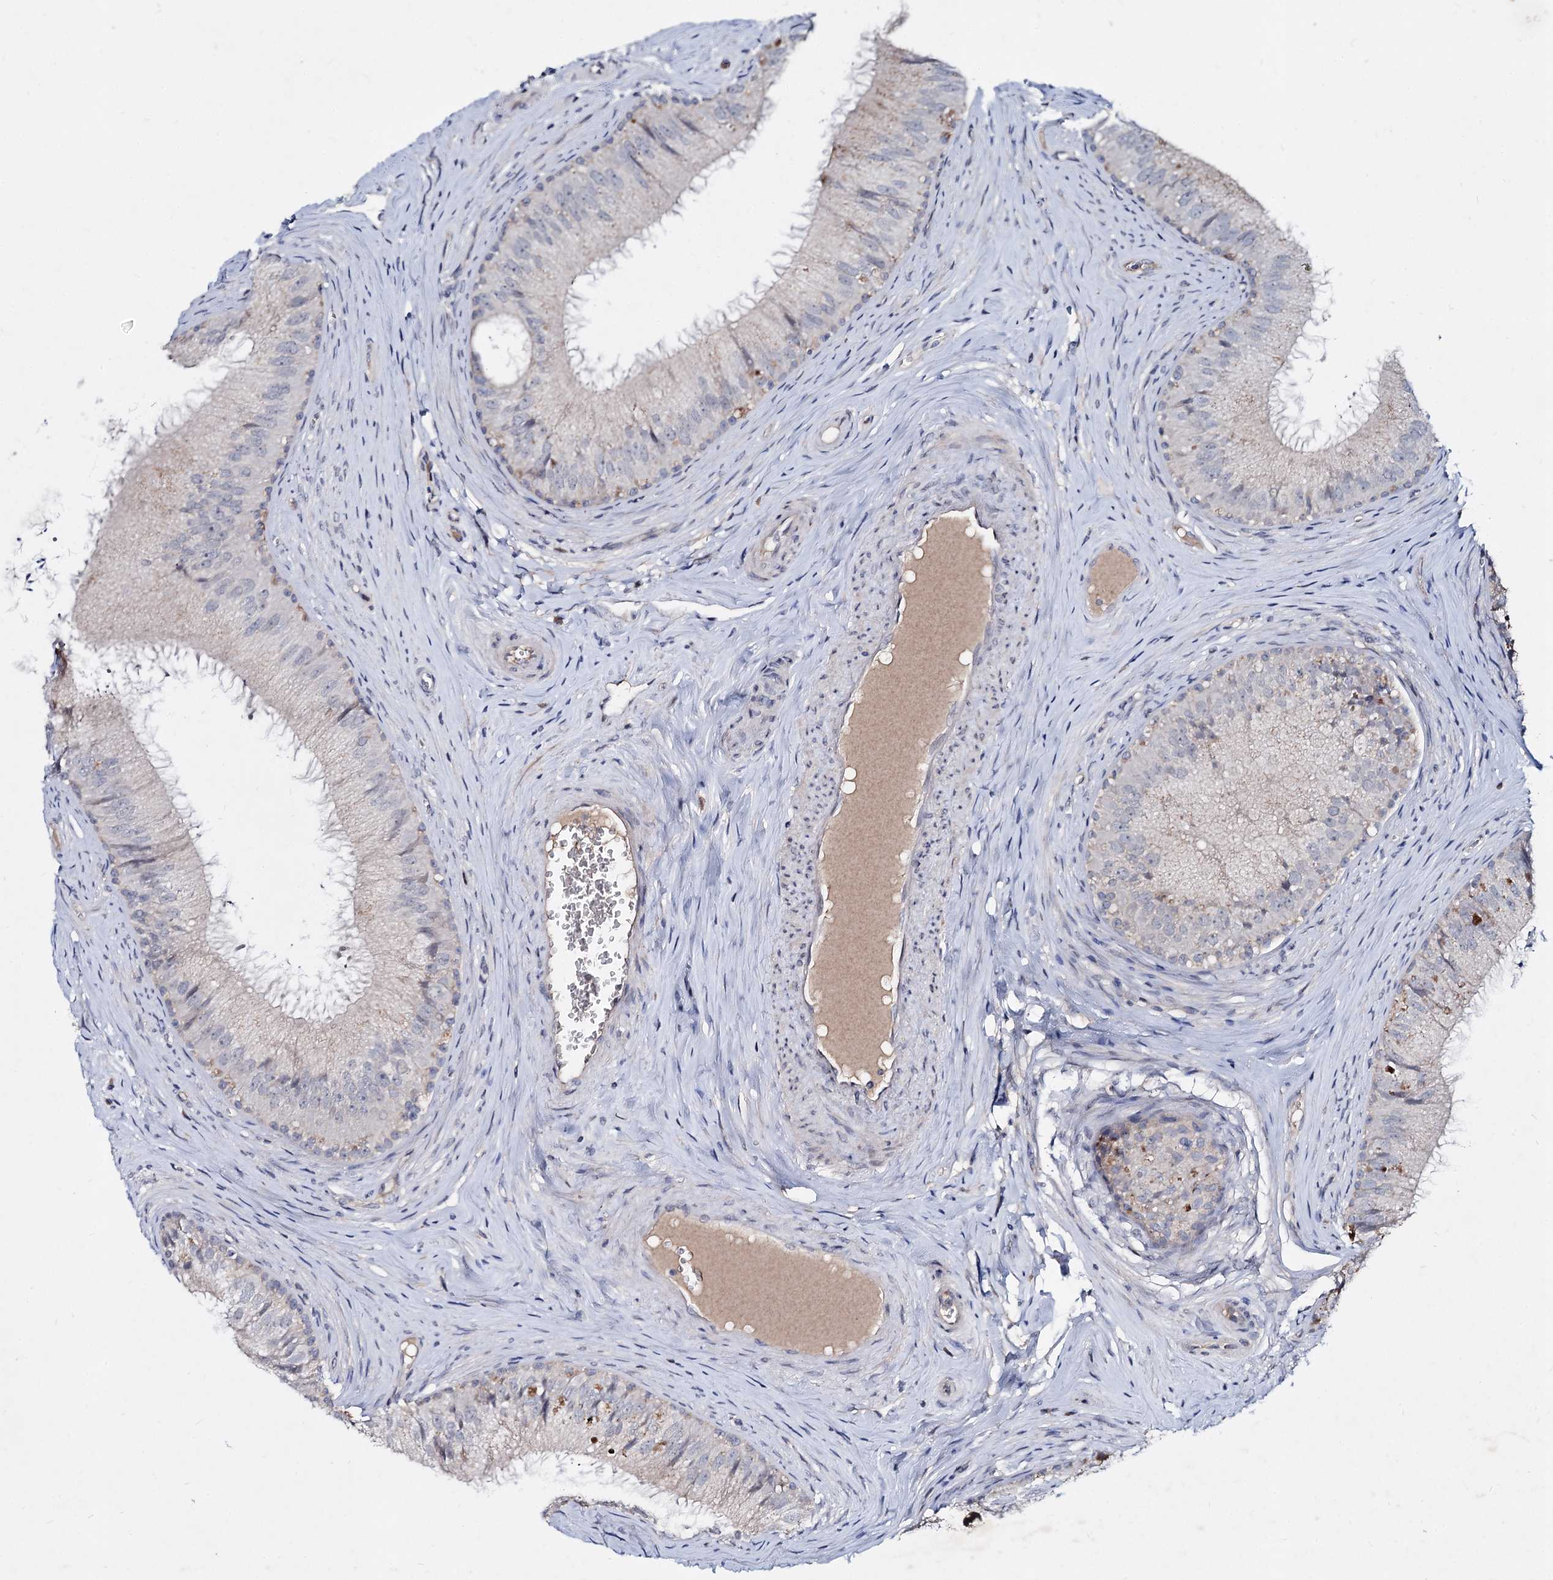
{"staining": {"intensity": "weak", "quantity": "<25%", "location": "cytoplasmic/membranous"}, "tissue": "epididymis", "cell_type": "Glandular cells", "image_type": "normal", "snomed": [{"axis": "morphology", "description": "Normal tissue, NOS"}, {"axis": "topography", "description": "Epididymis"}], "caption": "The micrograph exhibits no staining of glandular cells in benign epididymis.", "gene": "RNF6", "patient": {"sex": "male", "age": 46}}